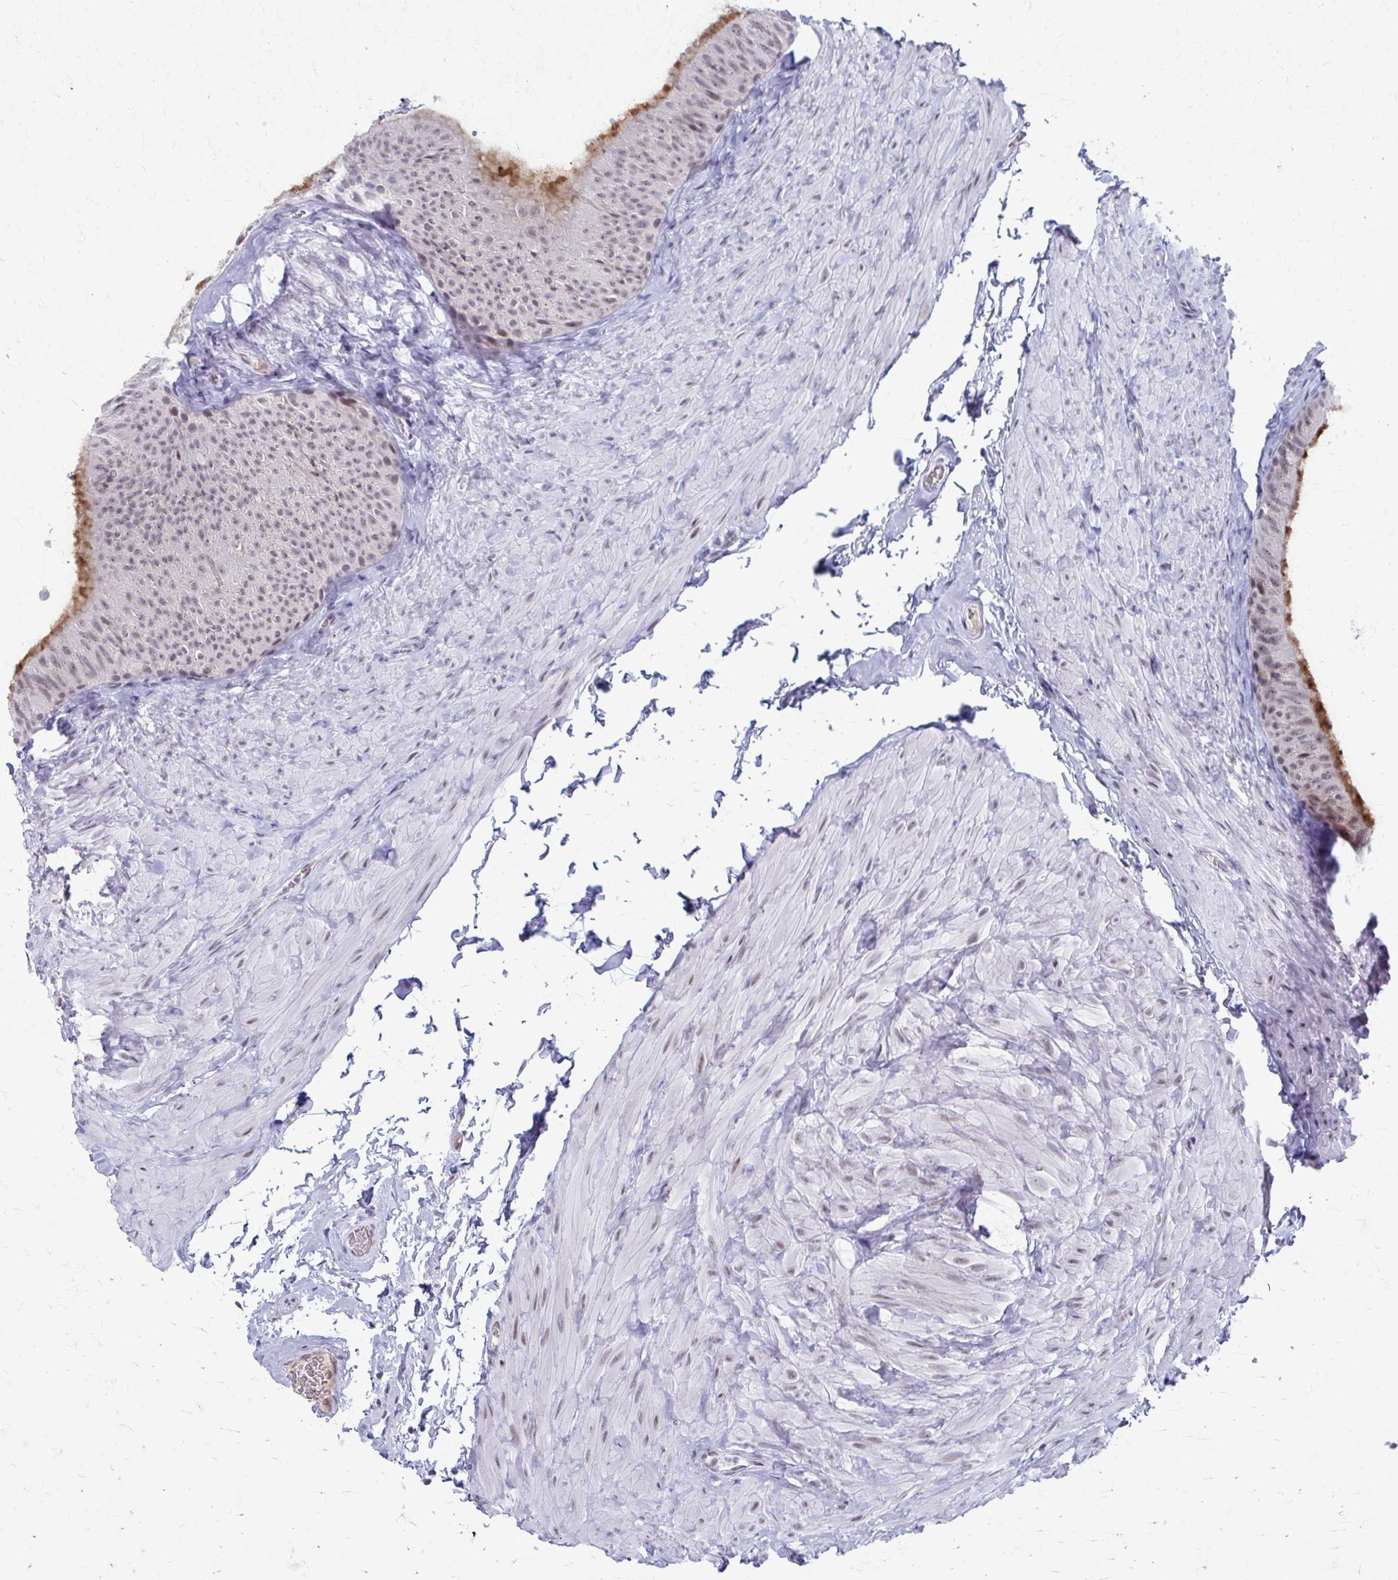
{"staining": {"intensity": "moderate", "quantity": "<25%", "location": "cytoplasmic/membranous,nuclear"}, "tissue": "epididymis", "cell_type": "Glandular cells", "image_type": "normal", "snomed": [{"axis": "morphology", "description": "Normal tissue, NOS"}, {"axis": "topography", "description": "Epididymis, spermatic cord, NOS"}, {"axis": "topography", "description": "Epididymis"}], "caption": "DAB immunohistochemical staining of unremarkable epididymis exhibits moderate cytoplasmic/membranous,nuclear protein positivity in about <25% of glandular cells. The staining is performed using DAB brown chromogen to label protein expression. The nuclei are counter-stained blue using hematoxylin.", "gene": "MAF1", "patient": {"sex": "male", "age": 31}}